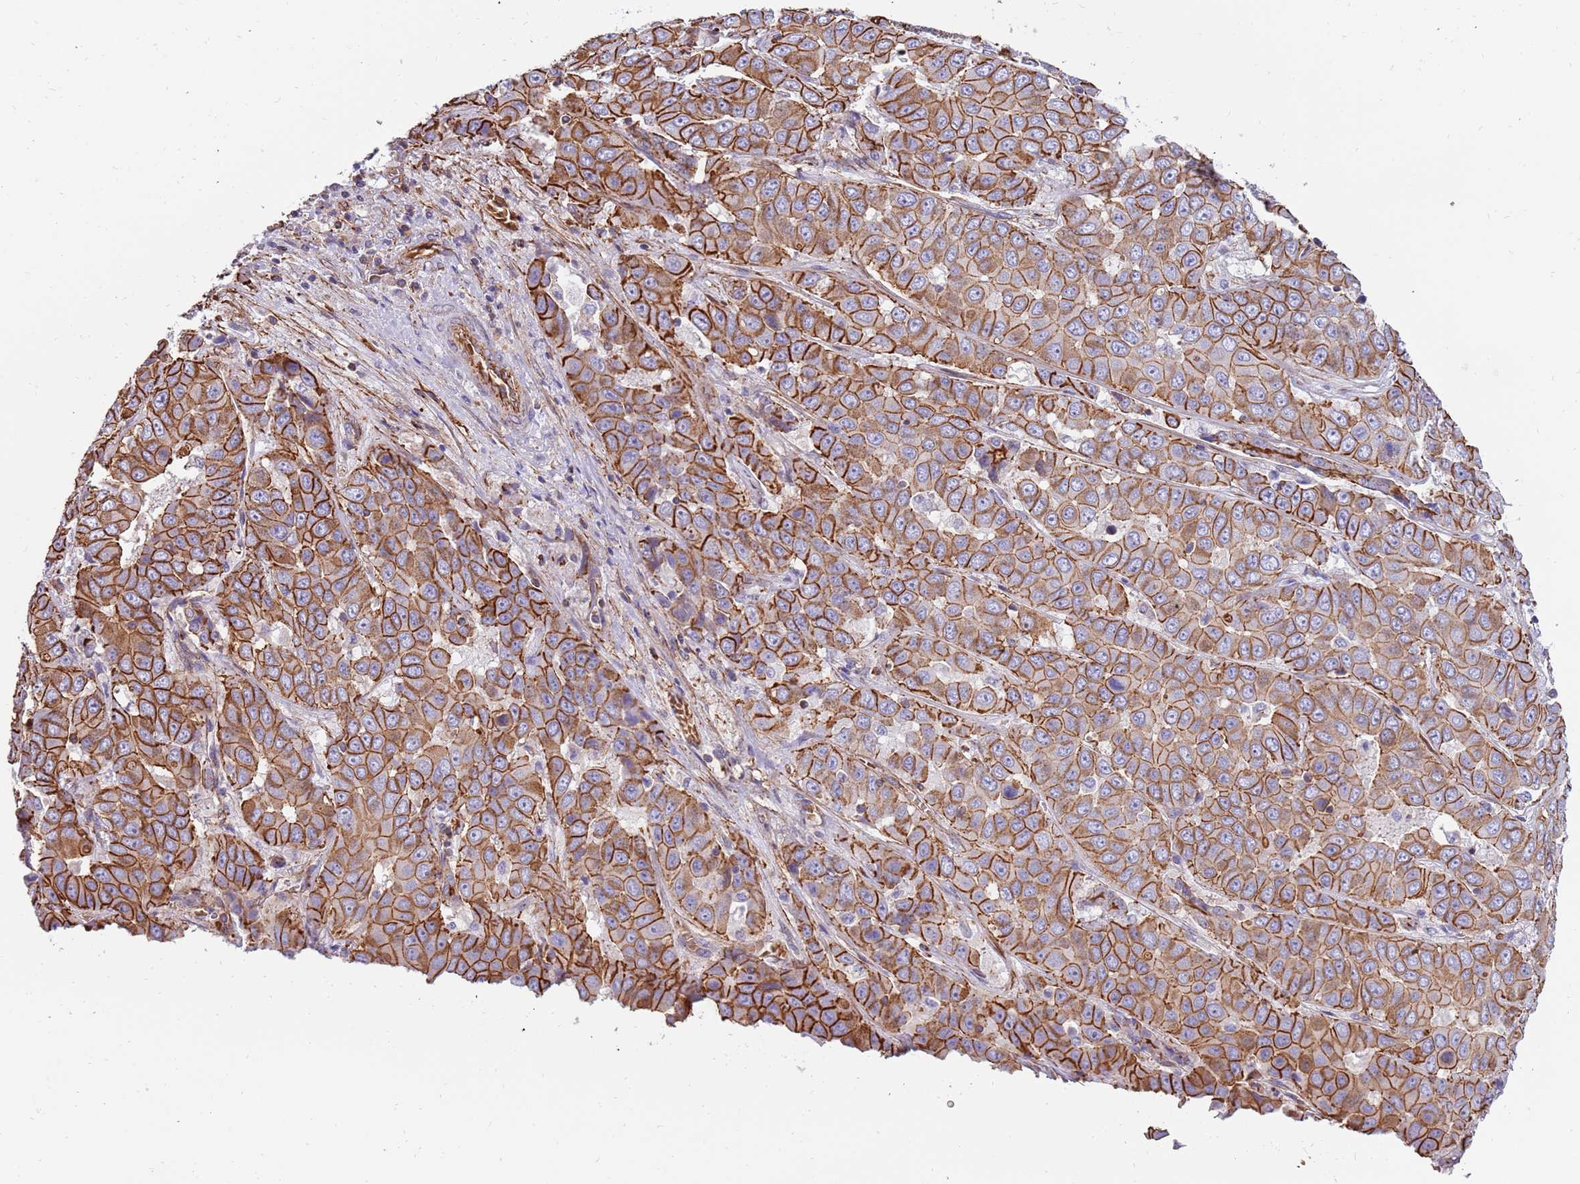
{"staining": {"intensity": "strong", "quantity": ">75%", "location": "cytoplasmic/membranous"}, "tissue": "liver cancer", "cell_type": "Tumor cells", "image_type": "cancer", "snomed": [{"axis": "morphology", "description": "Cholangiocarcinoma"}, {"axis": "topography", "description": "Liver"}], "caption": "Protein expression analysis of liver cancer (cholangiocarcinoma) exhibits strong cytoplasmic/membranous expression in about >75% of tumor cells.", "gene": "GFRAL", "patient": {"sex": "female", "age": 52}}